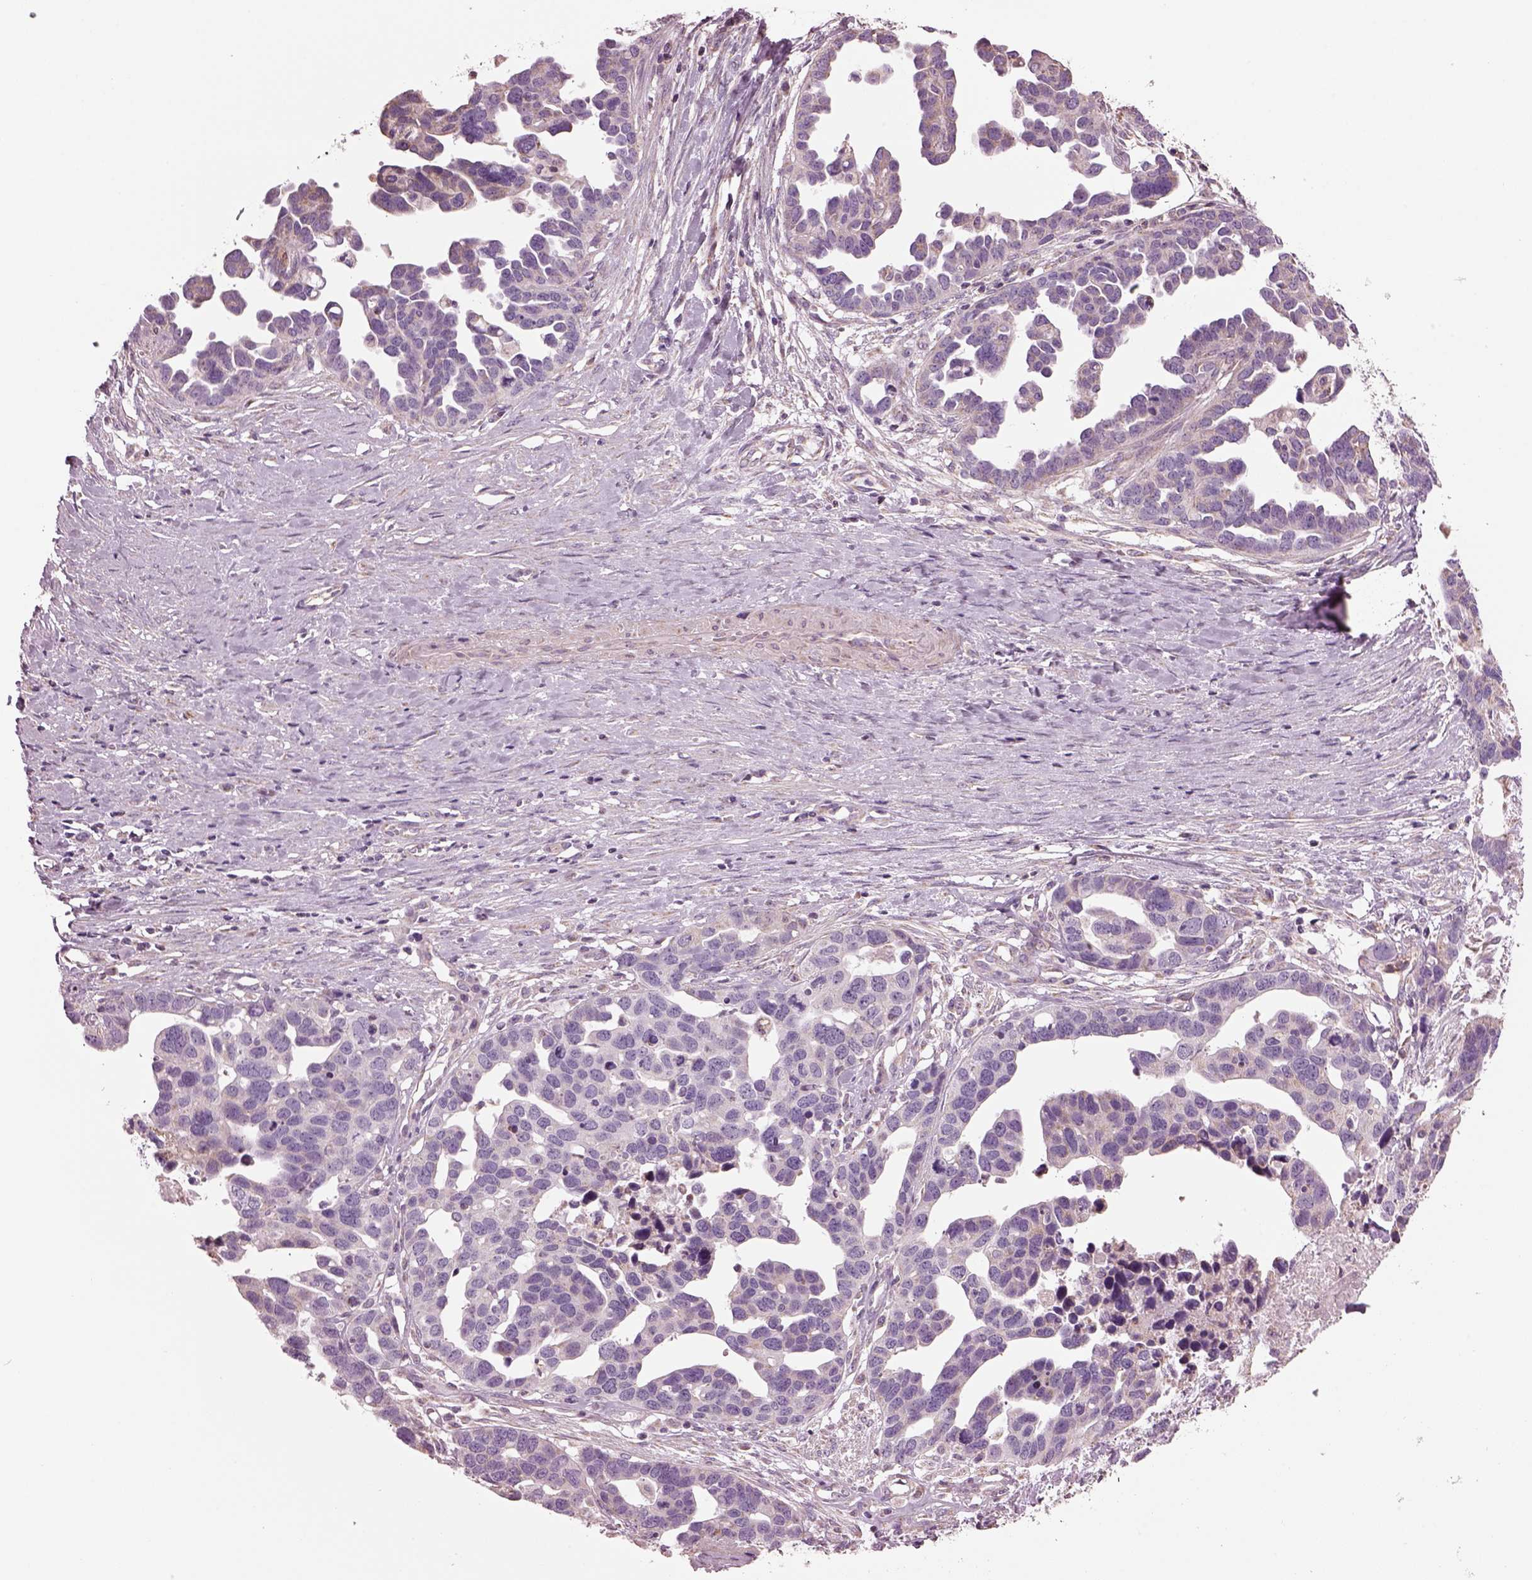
{"staining": {"intensity": "weak", "quantity": "<25%", "location": "cytoplasmic/membranous"}, "tissue": "ovarian cancer", "cell_type": "Tumor cells", "image_type": "cancer", "snomed": [{"axis": "morphology", "description": "Cystadenocarcinoma, serous, NOS"}, {"axis": "topography", "description": "Ovary"}], "caption": "There is no significant staining in tumor cells of ovarian serous cystadenocarcinoma.", "gene": "SPATA7", "patient": {"sex": "female", "age": 54}}